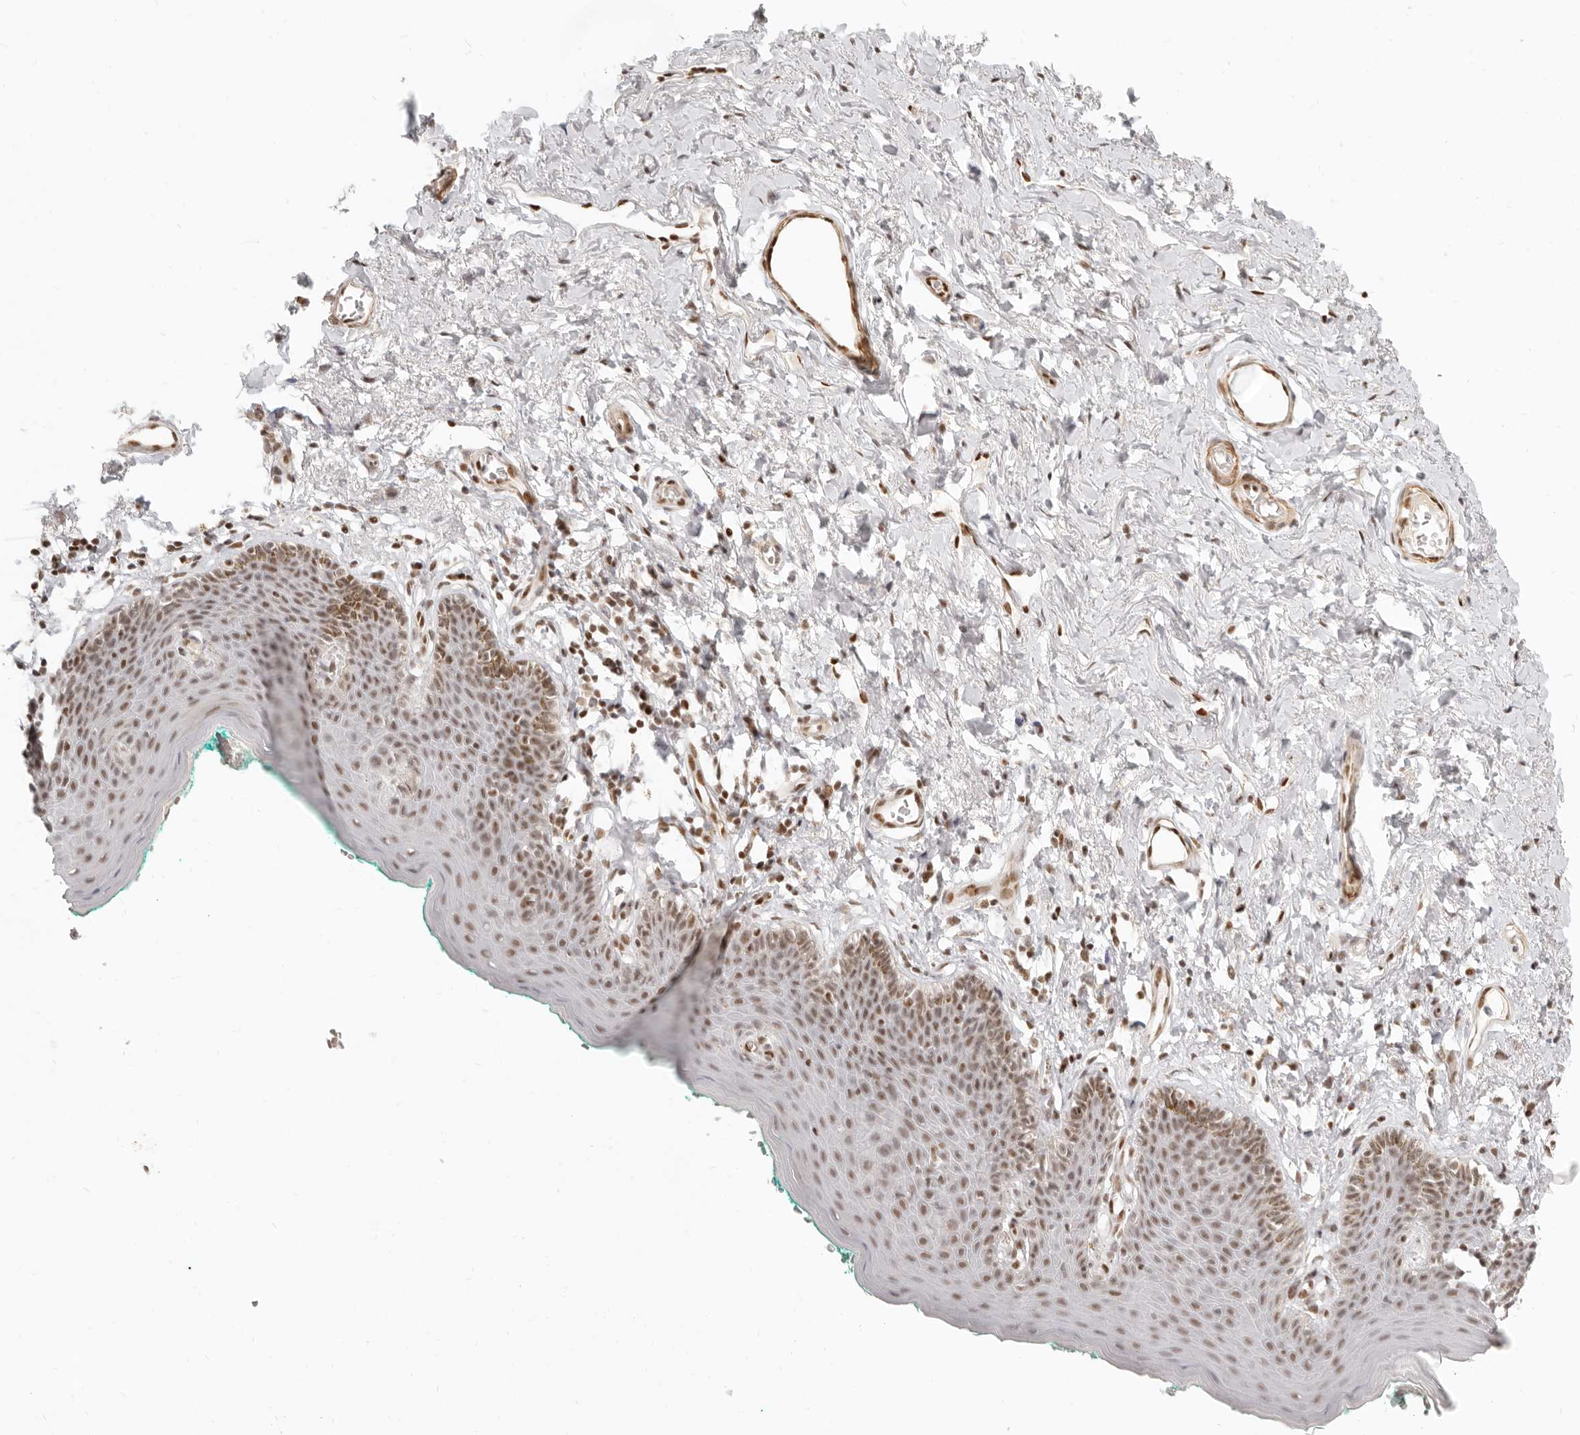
{"staining": {"intensity": "moderate", "quantity": ">75%", "location": "nuclear"}, "tissue": "skin", "cell_type": "Epidermal cells", "image_type": "normal", "snomed": [{"axis": "morphology", "description": "Normal tissue, NOS"}, {"axis": "topography", "description": "Vulva"}], "caption": "About >75% of epidermal cells in benign human skin display moderate nuclear protein staining as visualized by brown immunohistochemical staining.", "gene": "GABPA", "patient": {"sex": "female", "age": 66}}